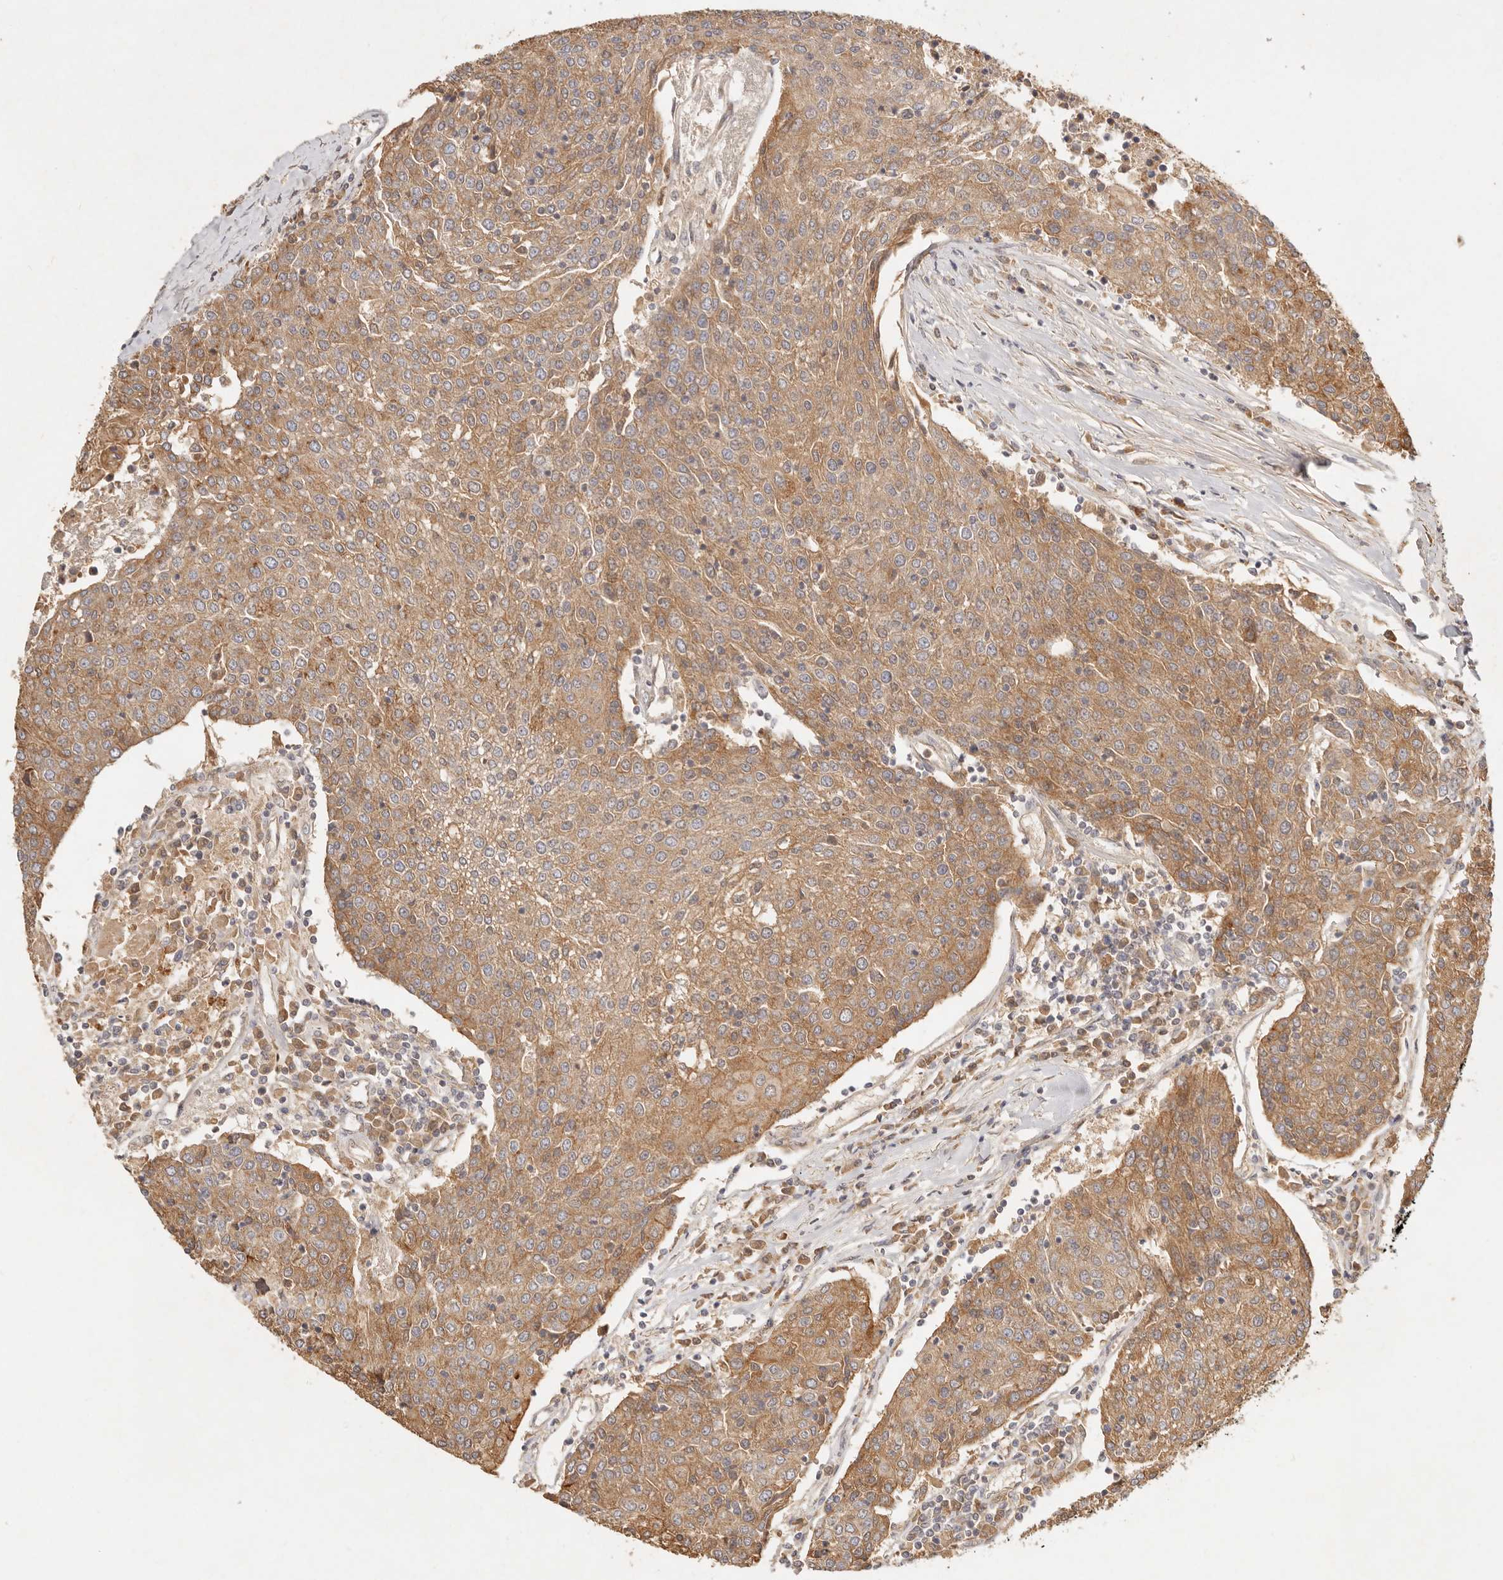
{"staining": {"intensity": "moderate", "quantity": ">75%", "location": "cytoplasmic/membranous"}, "tissue": "urothelial cancer", "cell_type": "Tumor cells", "image_type": "cancer", "snomed": [{"axis": "morphology", "description": "Urothelial carcinoma, High grade"}, {"axis": "topography", "description": "Urinary bladder"}], "caption": "The image shows a brown stain indicating the presence of a protein in the cytoplasmic/membranous of tumor cells in urothelial cancer. The staining is performed using DAB brown chromogen to label protein expression. The nuclei are counter-stained blue using hematoxylin.", "gene": "FREM2", "patient": {"sex": "female", "age": 85}}